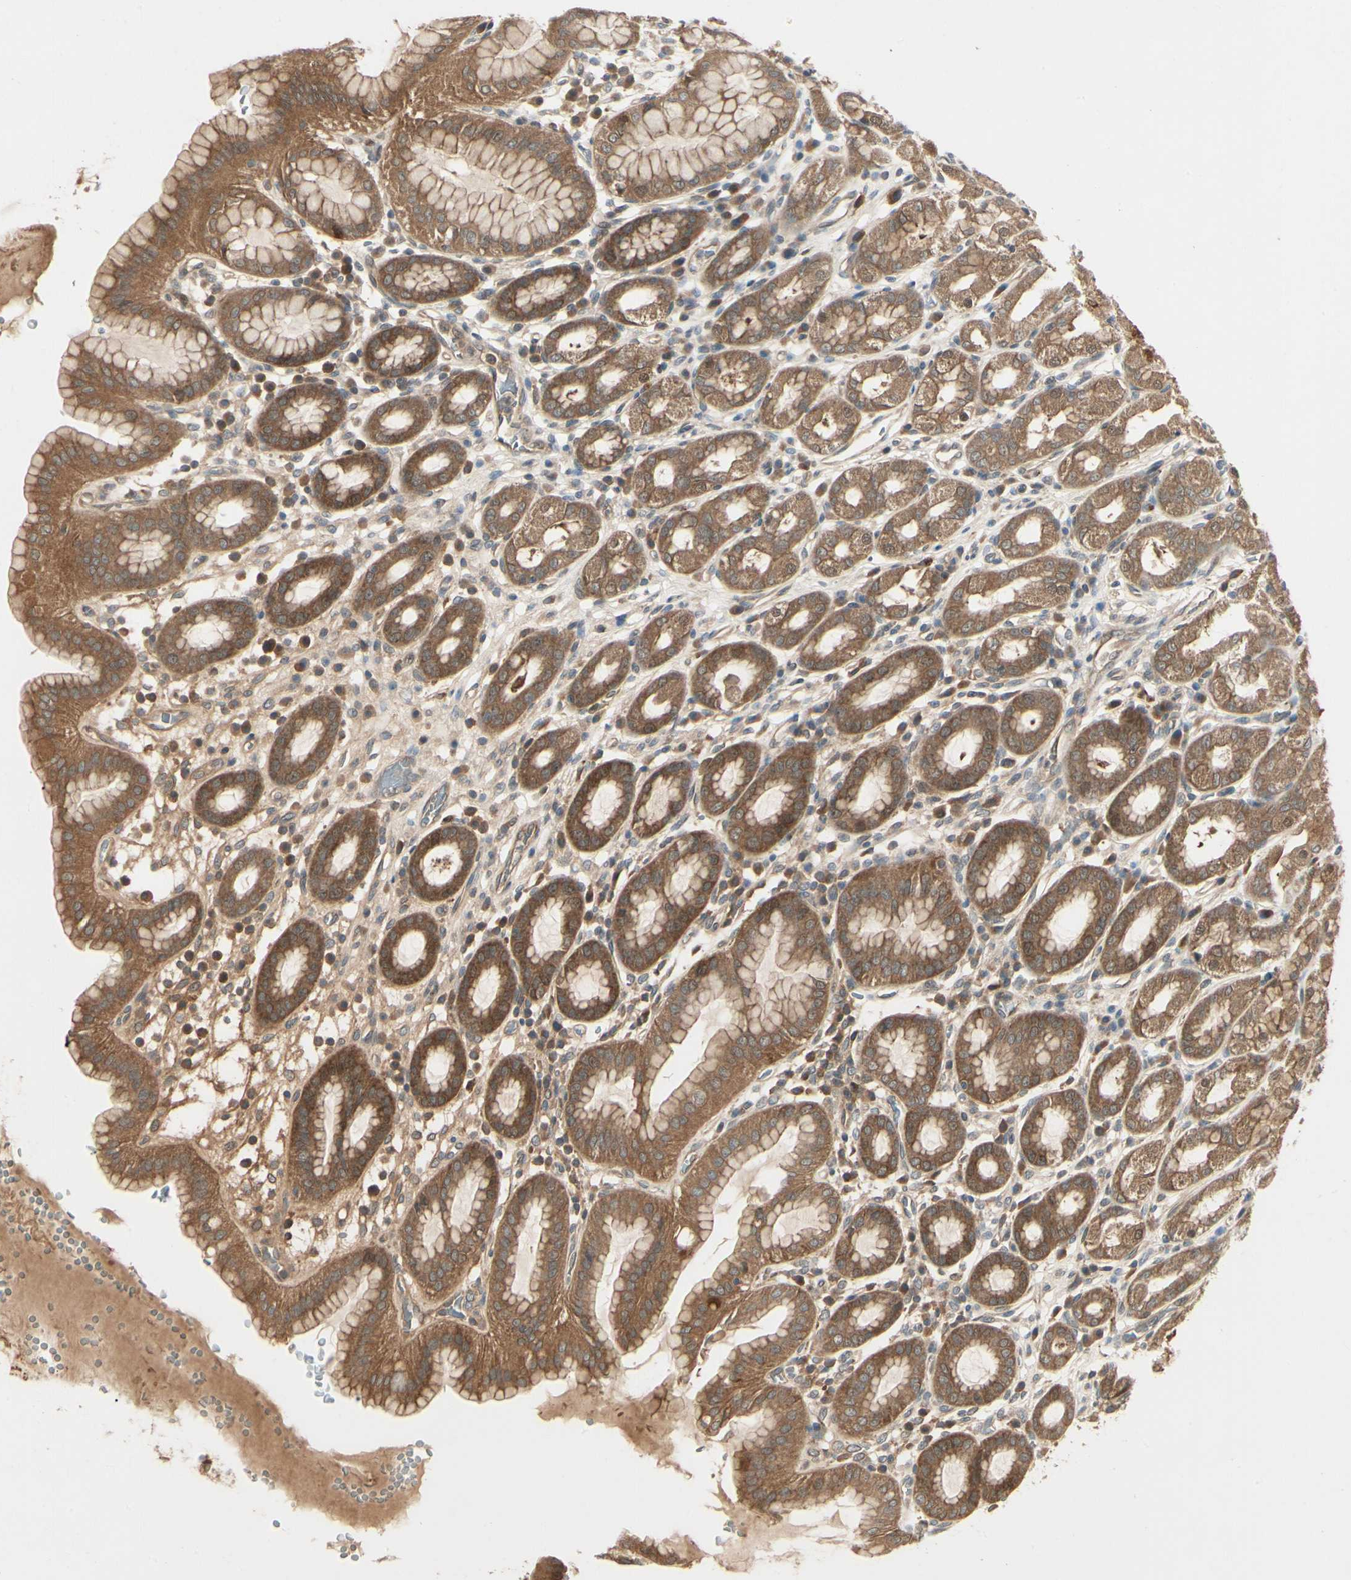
{"staining": {"intensity": "moderate", "quantity": ">75%", "location": "cytoplasmic/membranous"}, "tissue": "stomach", "cell_type": "Glandular cells", "image_type": "normal", "snomed": [{"axis": "morphology", "description": "Normal tissue, NOS"}, {"axis": "topography", "description": "Stomach, upper"}], "caption": "Stomach stained for a protein (brown) shows moderate cytoplasmic/membranous positive staining in about >75% of glandular cells.", "gene": "RNF14", "patient": {"sex": "male", "age": 68}}